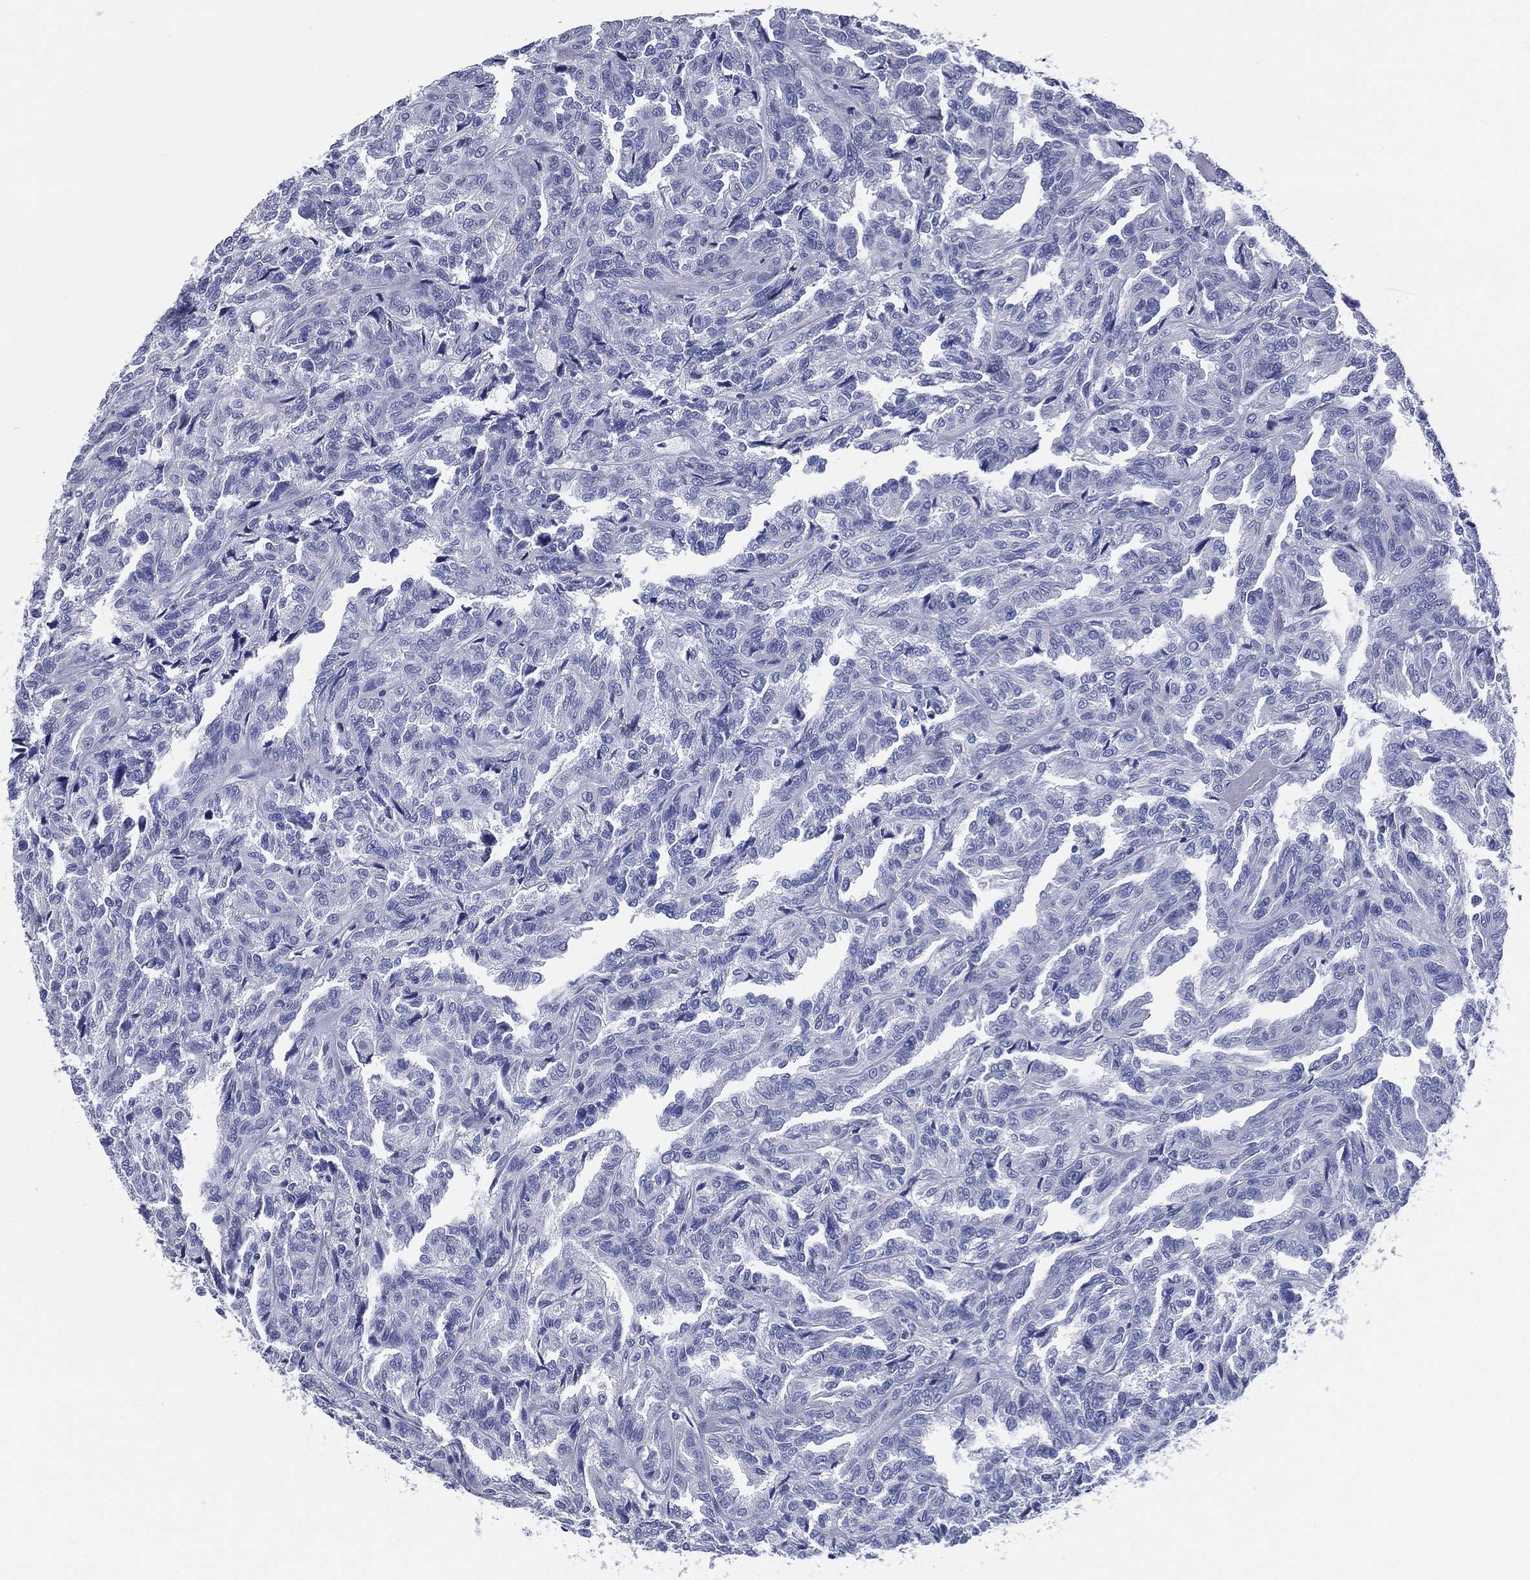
{"staining": {"intensity": "negative", "quantity": "none", "location": "none"}, "tissue": "renal cancer", "cell_type": "Tumor cells", "image_type": "cancer", "snomed": [{"axis": "morphology", "description": "Adenocarcinoma, NOS"}, {"axis": "topography", "description": "Kidney"}], "caption": "Immunohistochemistry (IHC) image of neoplastic tissue: renal adenocarcinoma stained with DAB (3,3'-diaminobenzidine) shows no significant protein positivity in tumor cells. (DAB (3,3'-diaminobenzidine) IHC visualized using brightfield microscopy, high magnification).", "gene": "RSPH4A", "patient": {"sex": "male", "age": 79}}